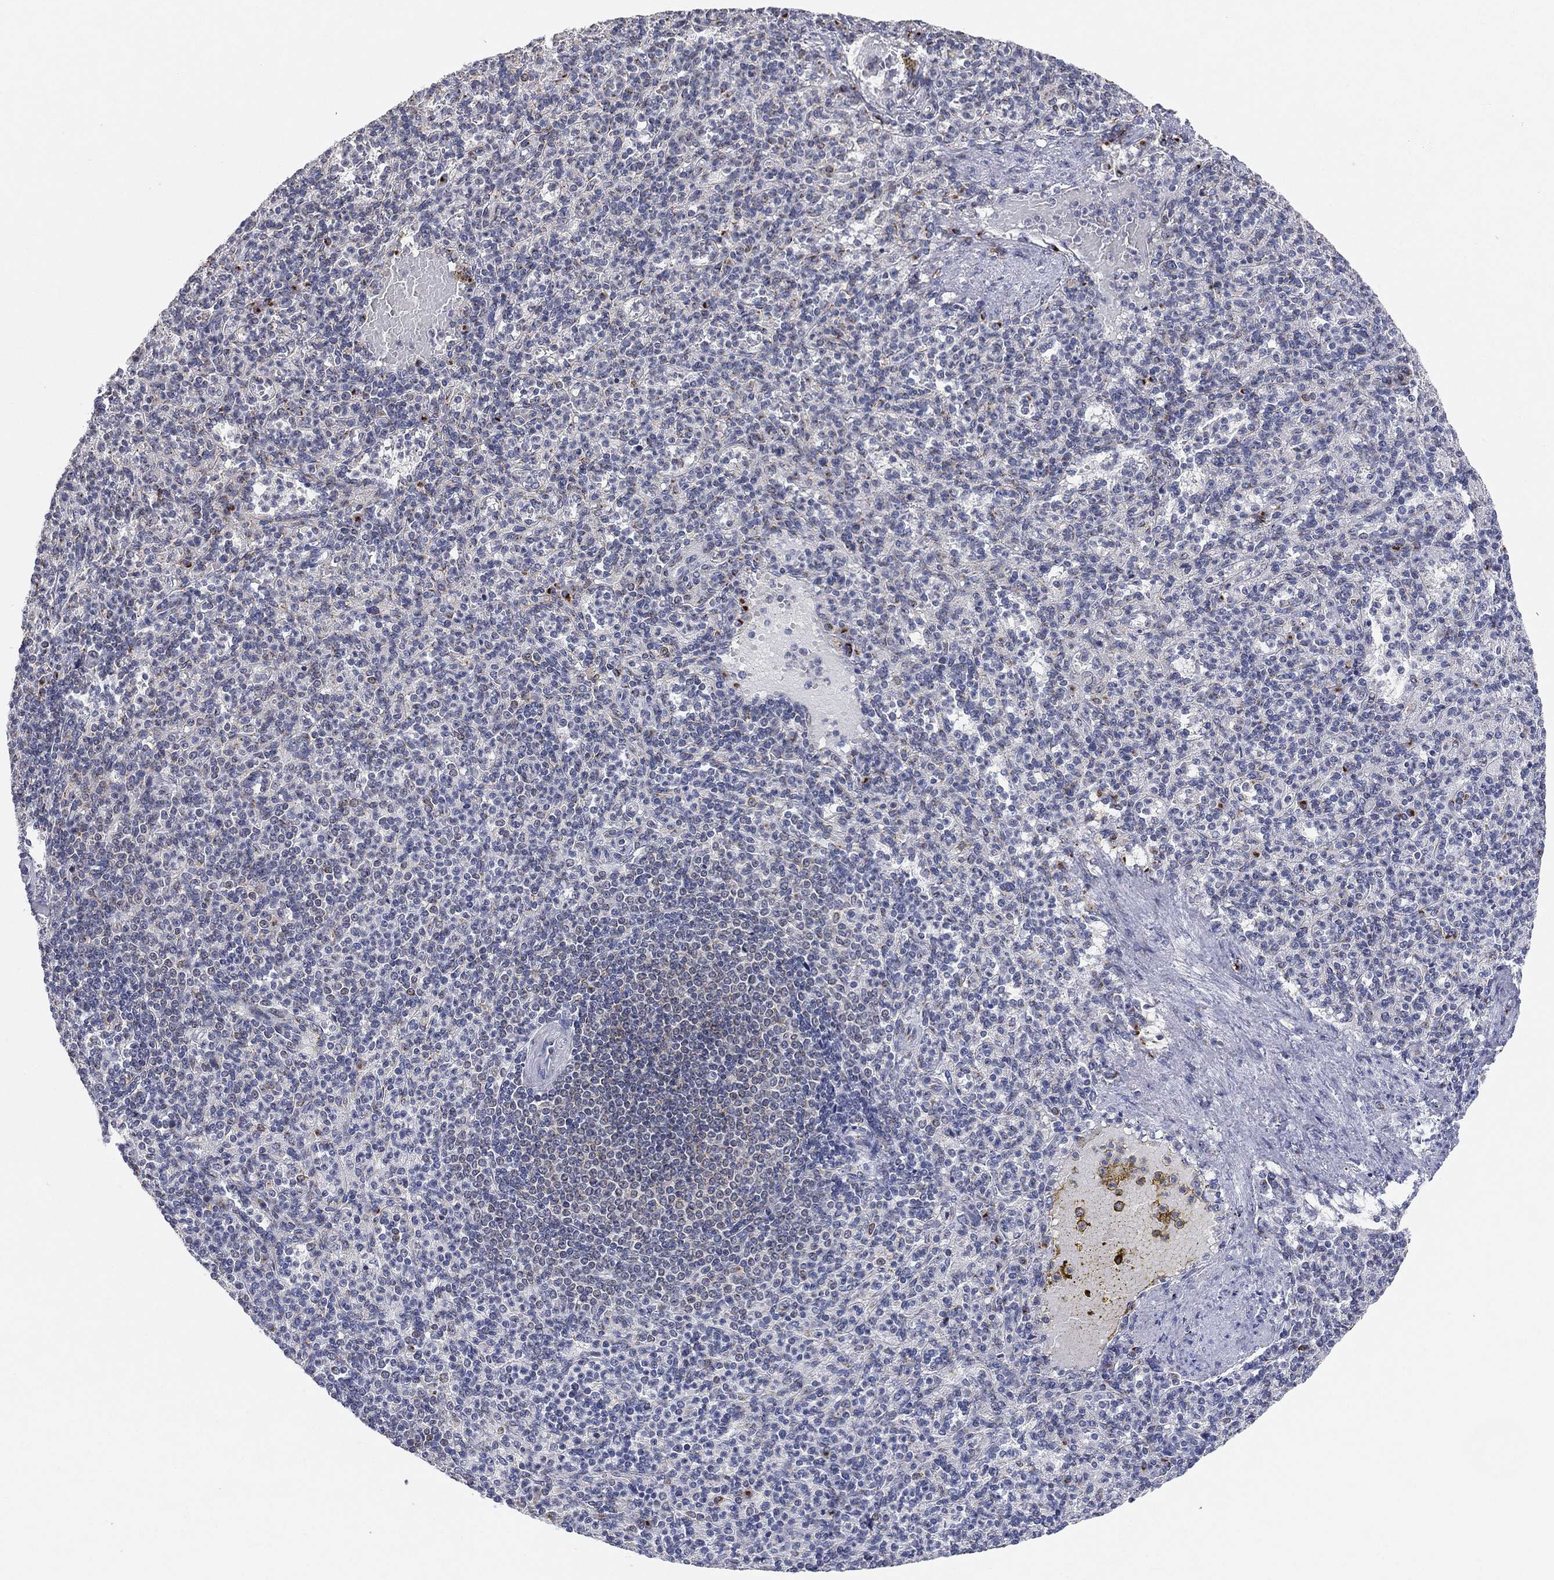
{"staining": {"intensity": "strong", "quantity": "<25%", "location": "cytoplasmic/membranous"}, "tissue": "spleen", "cell_type": "Cells in red pulp", "image_type": "normal", "snomed": [{"axis": "morphology", "description": "Normal tissue, NOS"}, {"axis": "topography", "description": "Spleen"}], "caption": "Protein expression analysis of benign human spleen reveals strong cytoplasmic/membranous staining in about <25% of cells in red pulp. The staining is performed using DAB brown chromogen to label protein expression. The nuclei are counter-stained blue using hematoxylin.", "gene": "TICAM1", "patient": {"sex": "female", "age": 74}}